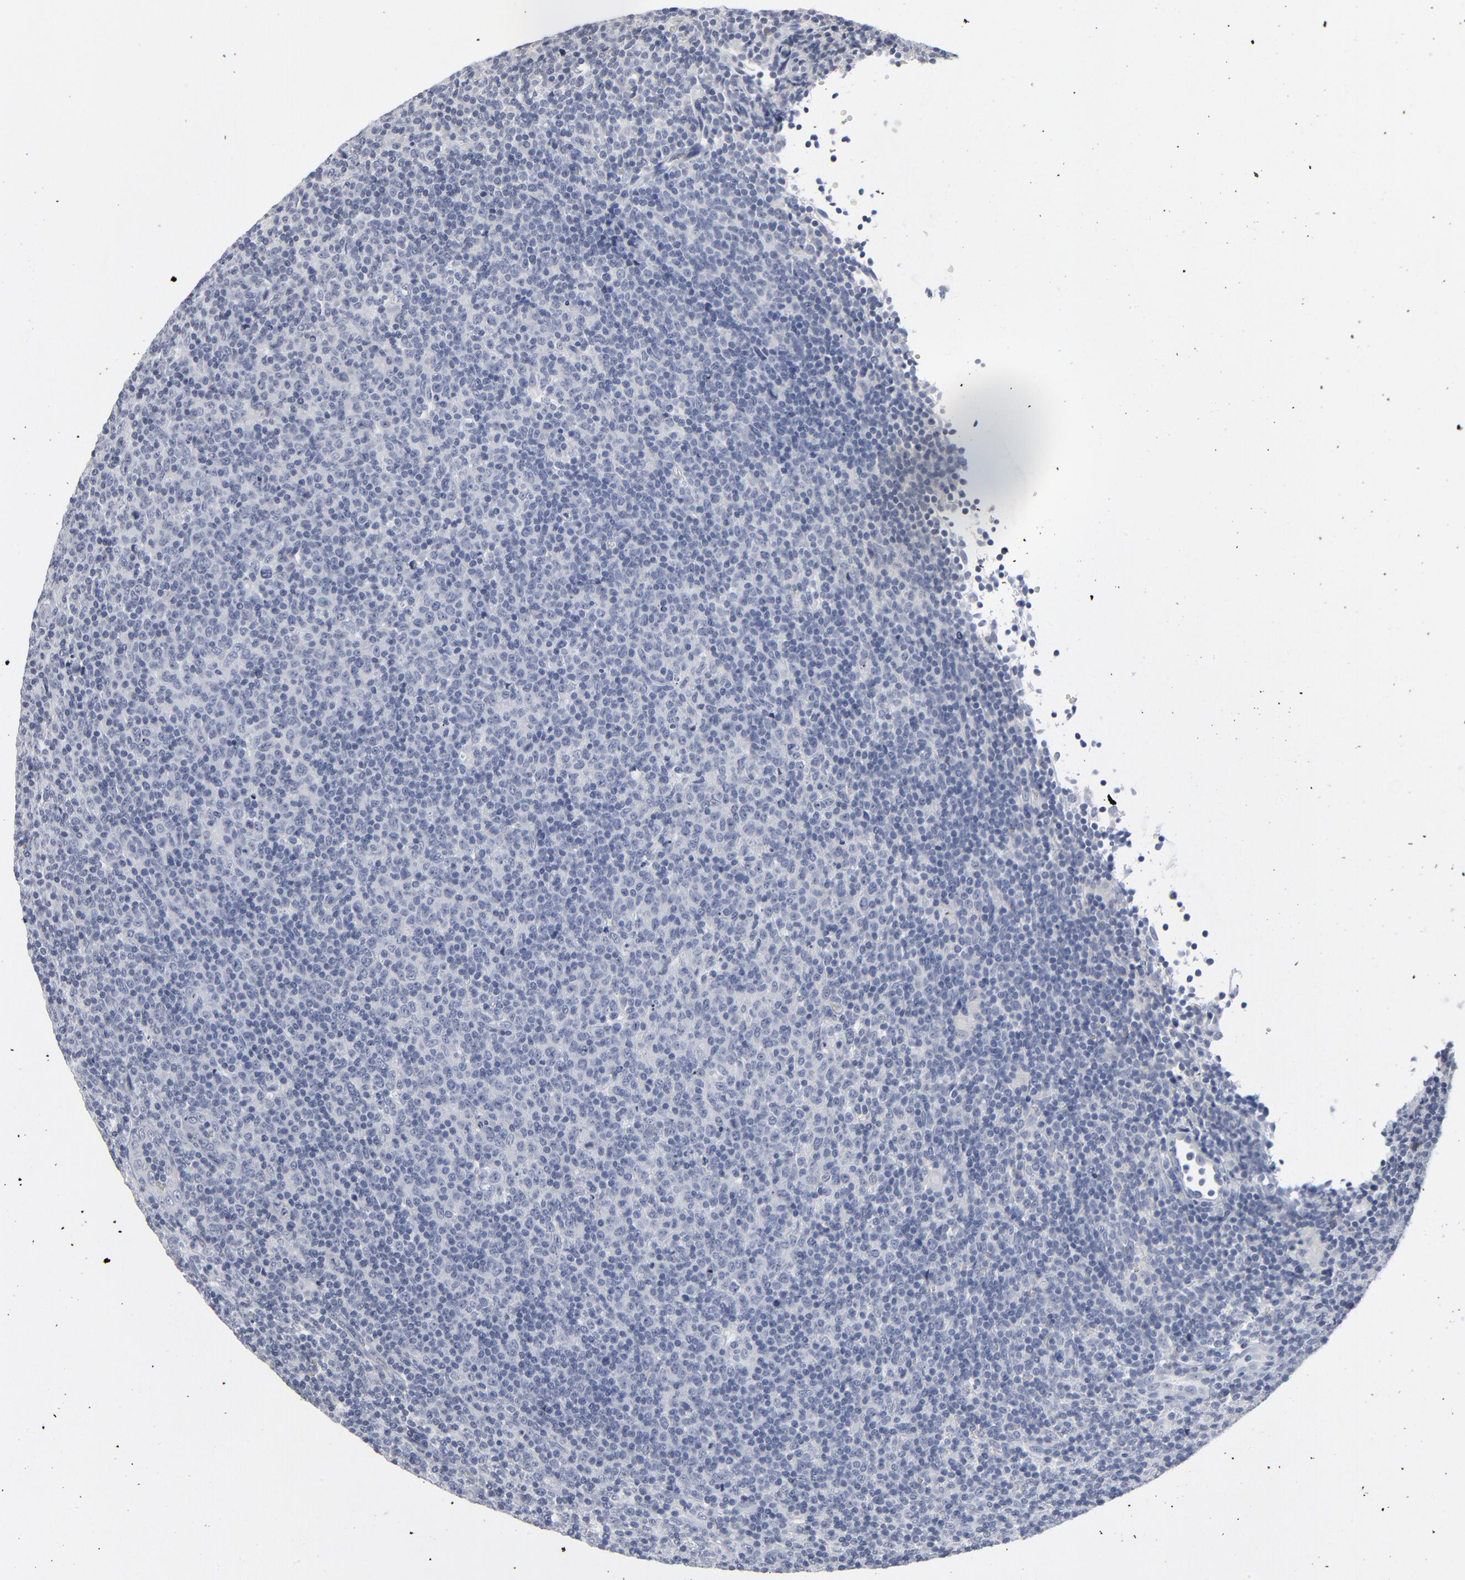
{"staining": {"intensity": "negative", "quantity": "none", "location": "none"}, "tissue": "lymphoma", "cell_type": "Tumor cells", "image_type": "cancer", "snomed": [{"axis": "morphology", "description": "Malignant lymphoma, non-Hodgkin's type, Low grade"}, {"axis": "topography", "description": "Lymph node"}], "caption": "Tumor cells show no significant positivity in lymphoma.", "gene": "PAGE1", "patient": {"sex": "male", "age": 70}}